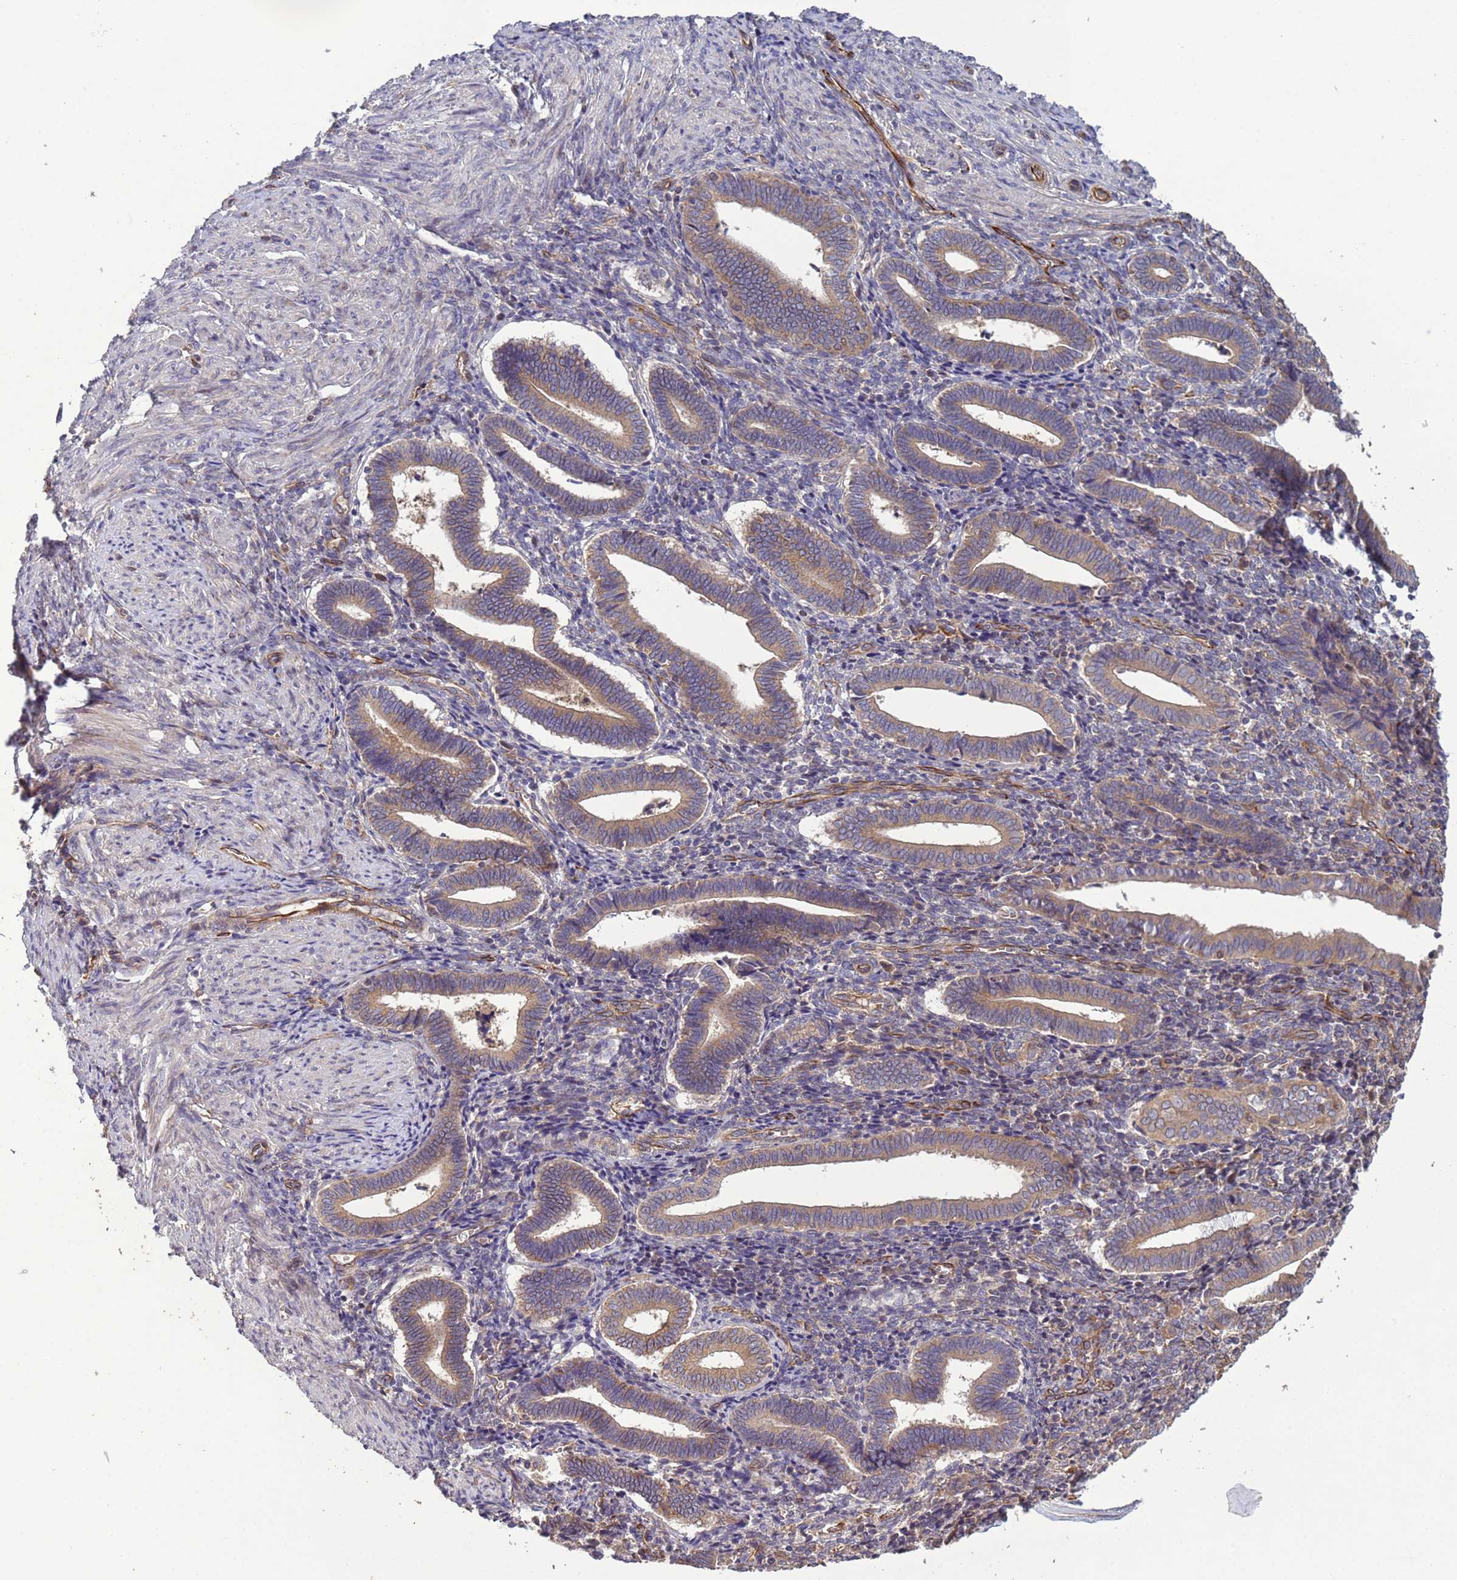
{"staining": {"intensity": "weak", "quantity": "25%-75%", "location": "cytoplasmic/membranous"}, "tissue": "endometrium", "cell_type": "Cells in endometrial stroma", "image_type": "normal", "snomed": [{"axis": "morphology", "description": "Normal tissue, NOS"}, {"axis": "topography", "description": "Other"}, {"axis": "topography", "description": "Endometrium"}], "caption": "Immunohistochemistry of normal human endometrium exhibits low levels of weak cytoplasmic/membranous expression in approximately 25%-75% of cells in endometrial stroma.", "gene": "RAB10", "patient": {"sex": "female", "age": 44}}